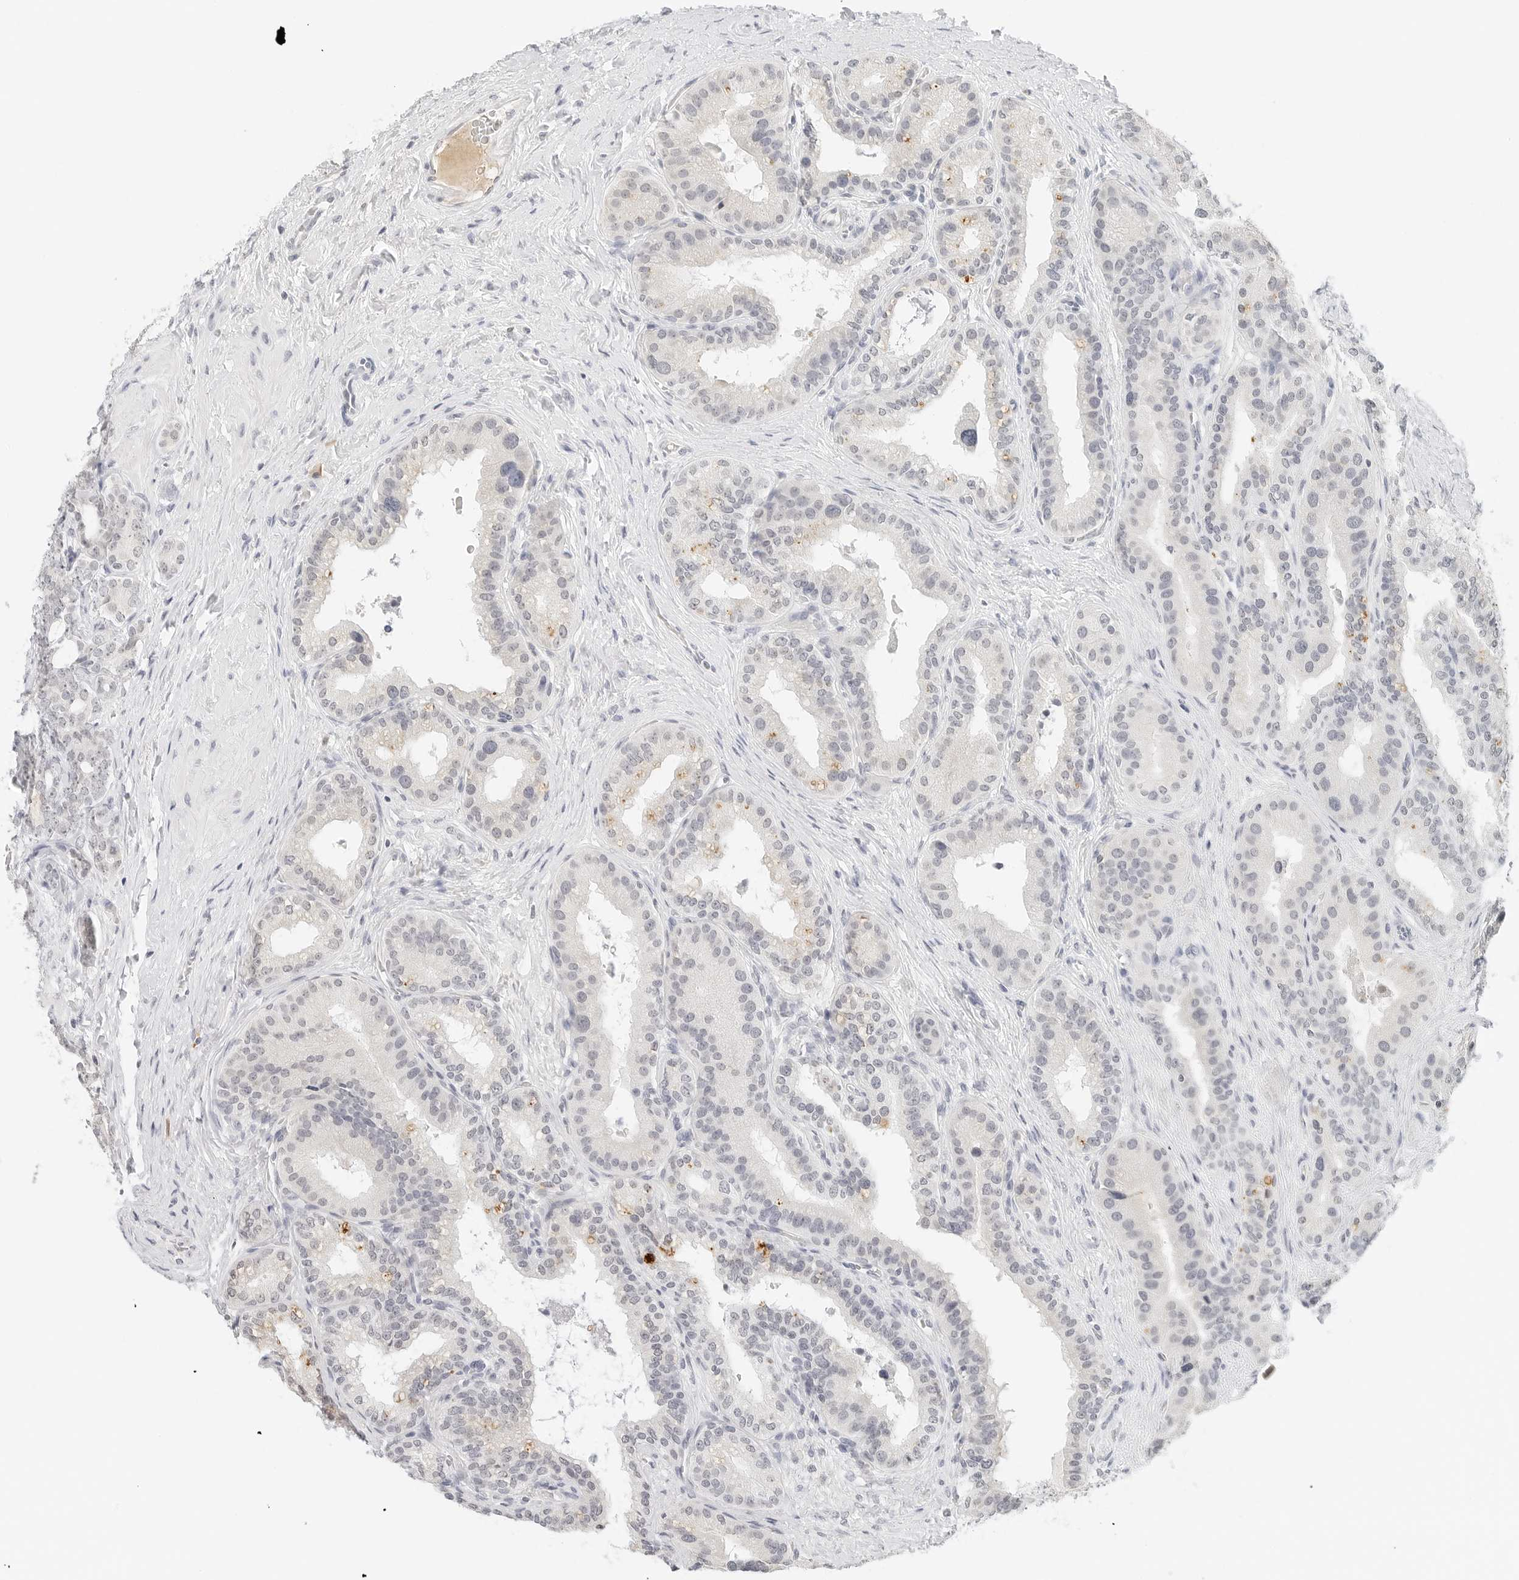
{"staining": {"intensity": "negative", "quantity": "none", "location": "none"}, "tissue": "prostate cancer", "cell_type": "Tumor cells", "image_type": "cancer", "snomed": [{"axis": "morphology", "description": "Adenocarcinoma, High grade"}, {"axis": "topography", "description": "Prostate"}], "caption": "This micrograph is of prostate cancer (high-grade adenocarcinoma) stained with immunohistochemistry to label a protein in brown with the nuclei are counter-stained blue. There is no staining in tumor cells. (DAB immunohistochemistry (IHC) visualized using brightfield microscopy, high magnification).", "gene": "NEO1", "patient": {"sex": "male", "age": 56}}